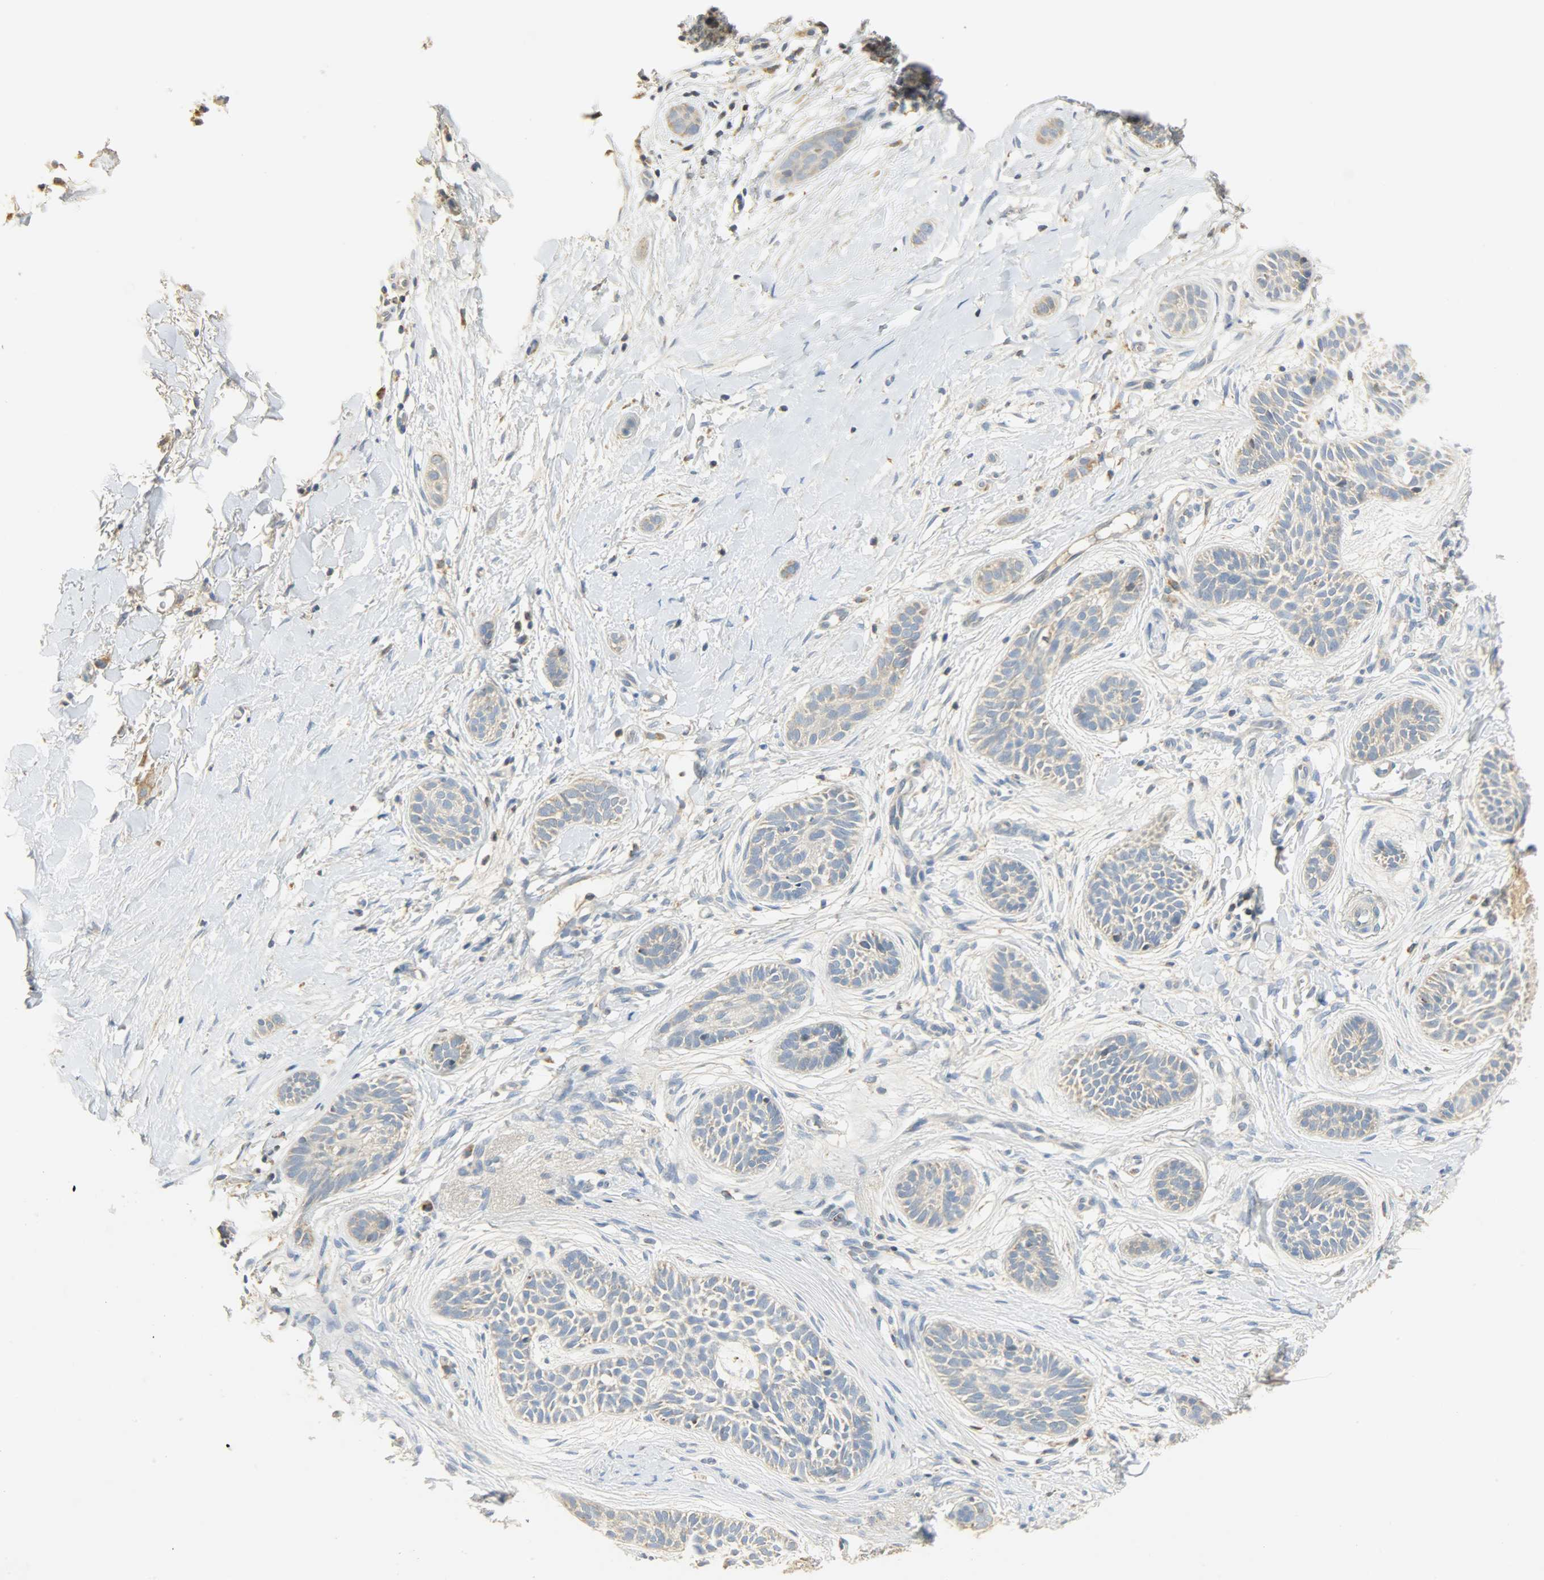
{"staining": {"intensity": "weak", "quantity": "25%-75%", "location": "cytoplasmic/membranous"}, "tissue": "skin cancer", "cell_type": "Tumor cells", "image_type": "cancer", "snomed": [{"axis": "morphology", "description": "Normal tissue, NOS"}, {"axis": "morphology", "description": "Basal cell carcinoma"}, {"axis": "topography", "description": "Skin"}], "caption": "Tumor cells reveal weak cytoplasmic/membranous staining in about 25%-75% of cells in skin cancer (basal cell carcinoma). (DAB = brown stain, brightfield microscopy at high magnification).", "gene": "NNT", "patient": {"sex": "male", "age": 63}}